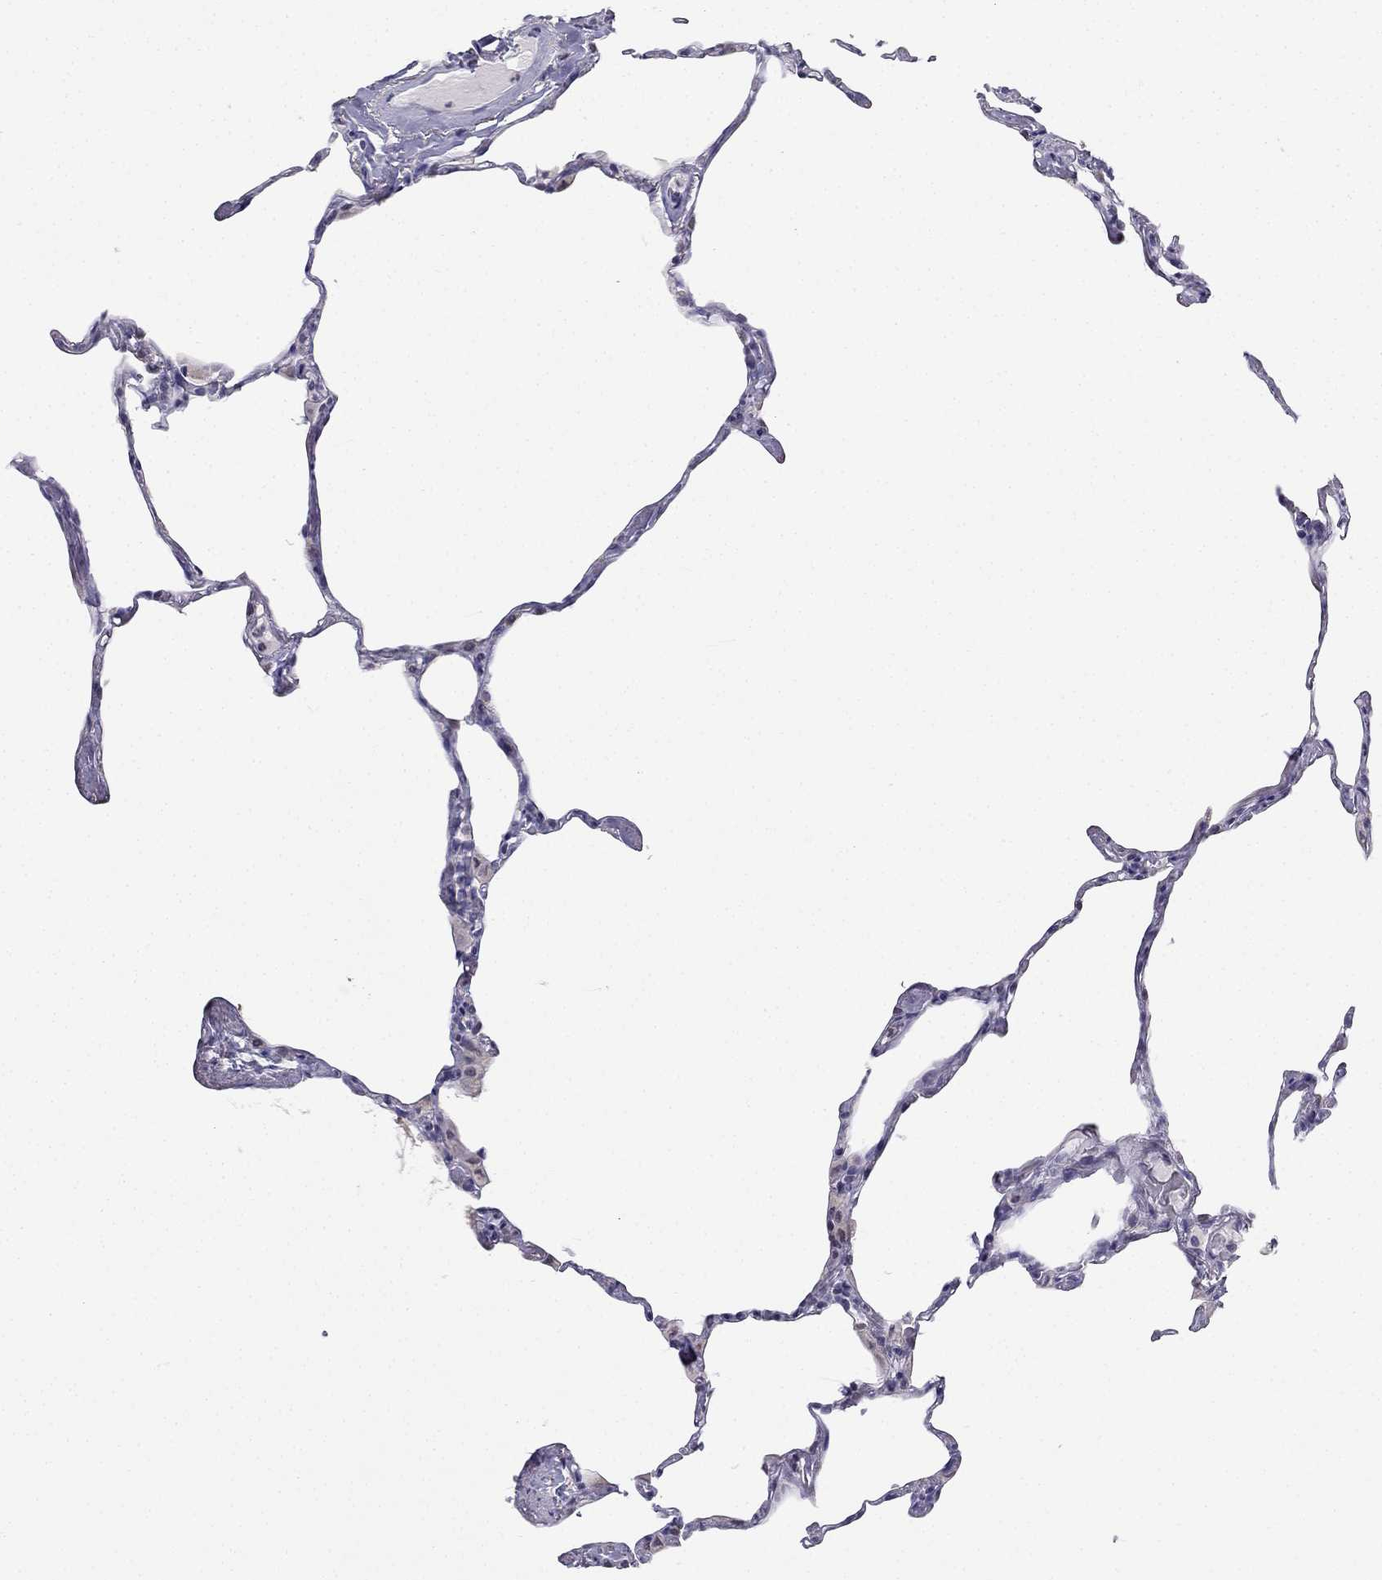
{"staining": {"intensity": "negative", "quantity": "none", "location": "none"}, "tissue": "lung", "cell_type": "Alveolar cells", "image_type": "normal", "snomed": [{"axis": "morphology", "description": "Normal tissue, NOS"}, {"axis": "topography", "description": "Lung"}], "caption": "Histopathology image shows no significant protein positivity in alveolar cells of benign lung. (Stains: DAB (3,3'-diaminobenzidine) IHC with hematoxylin counter stain, Microscopy: brightfield microscopy at high magnification).", "gene": "C16orf89", "patient": {"sex": "male", "age": 65}}